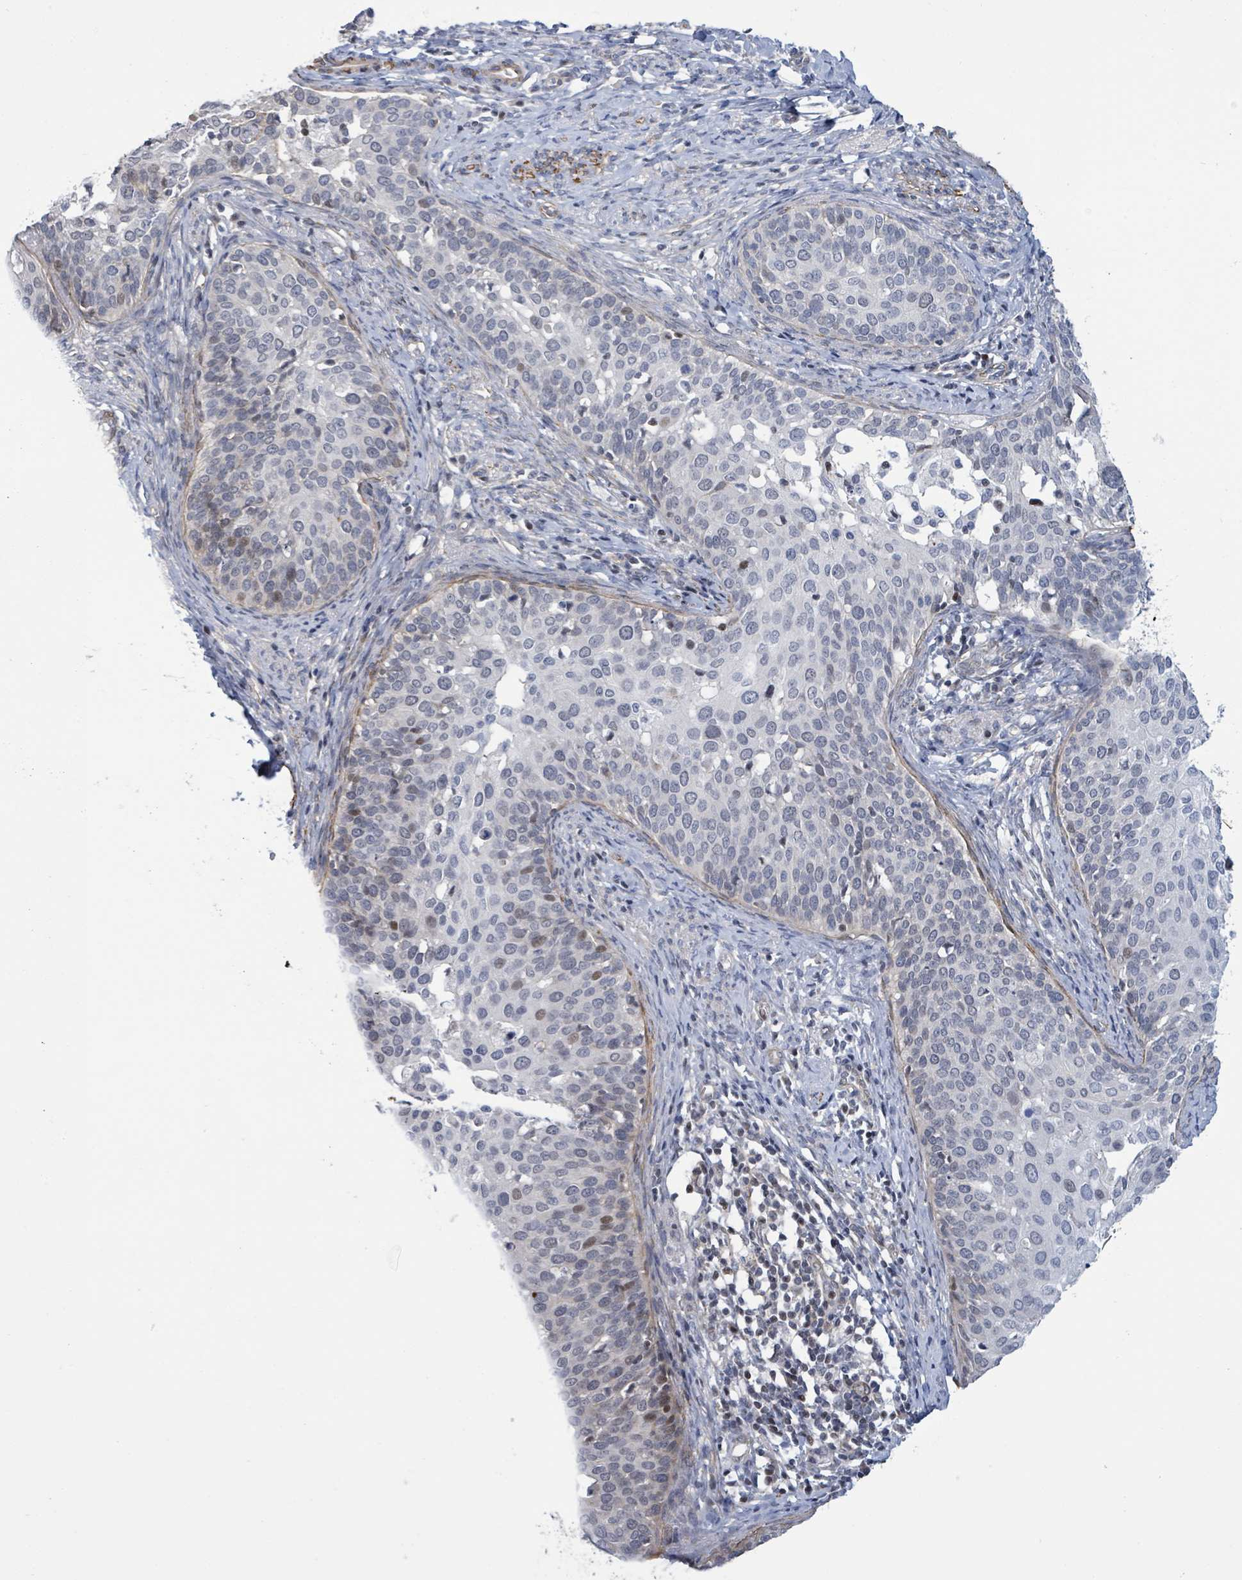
{"staining": {"intensity": "negative", "quantity": "none", "location": "none"}, "tissue": "cervical cancer", "cell_type": "Tumor cells", "image_type": "cancer", "snomed": [{"axis": "morphology", "description": "Squamous cell carcinoma, NOS"}, {"axis": "topography", "description": "Cervix"}], "caption": "This histopathology image is of squamous cell carcinoma (cervical) stained with immunohistochemistry to label a protein in brown with the nuclei are counter-stained blue. There is no positivity in tumor cells. (Immunohistochemistry, brightfield microscopy, high magnification).", "gene": "DMRTC1B", "patient": {"sex": "female", "age": 44}}